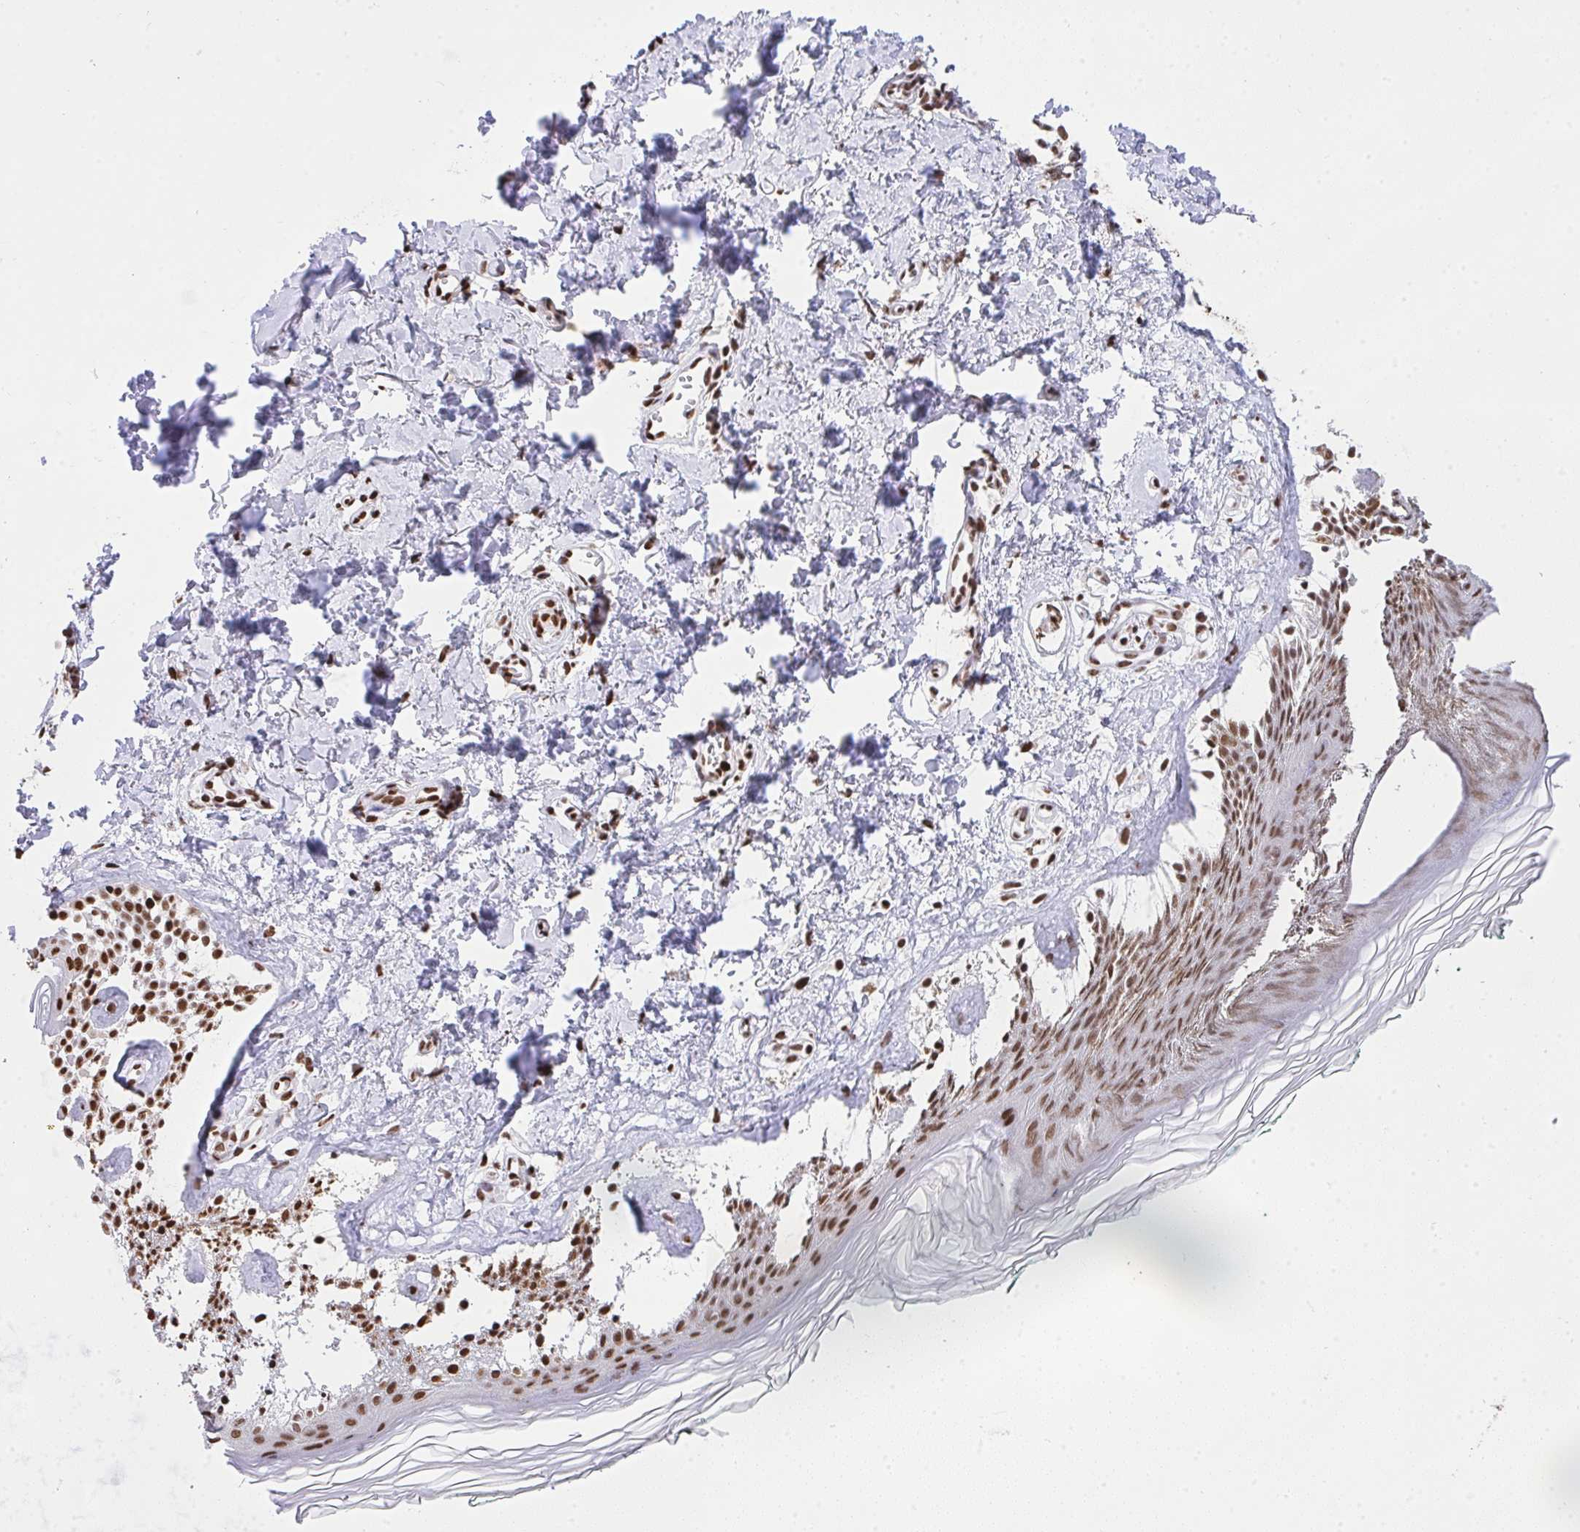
{"staining": {"intensity": "strong", "quantity": ">75%", "location": "nuclear"}, "tissue": "skin", "cell_type": "Fibroblasts", "image_type": "normal", "snomed": [{"axis": "morphology", "description": "Normal tissue, NOS"}, {"axis": "topography", "description": "Skin"}, {"axis": "topography", "description": "Peripheral nerve tissue"}], "caption": "This micrograph reveals unremarkable skin stained with immunohistochemistry (IHC) to label a protein in brown. The nuclear of fibroblasts show strong positivity for the protein. Nuclei are counter-stained blue.", "gene": "HNRNPL", "patient": {"sex": "female", "age": 45}}